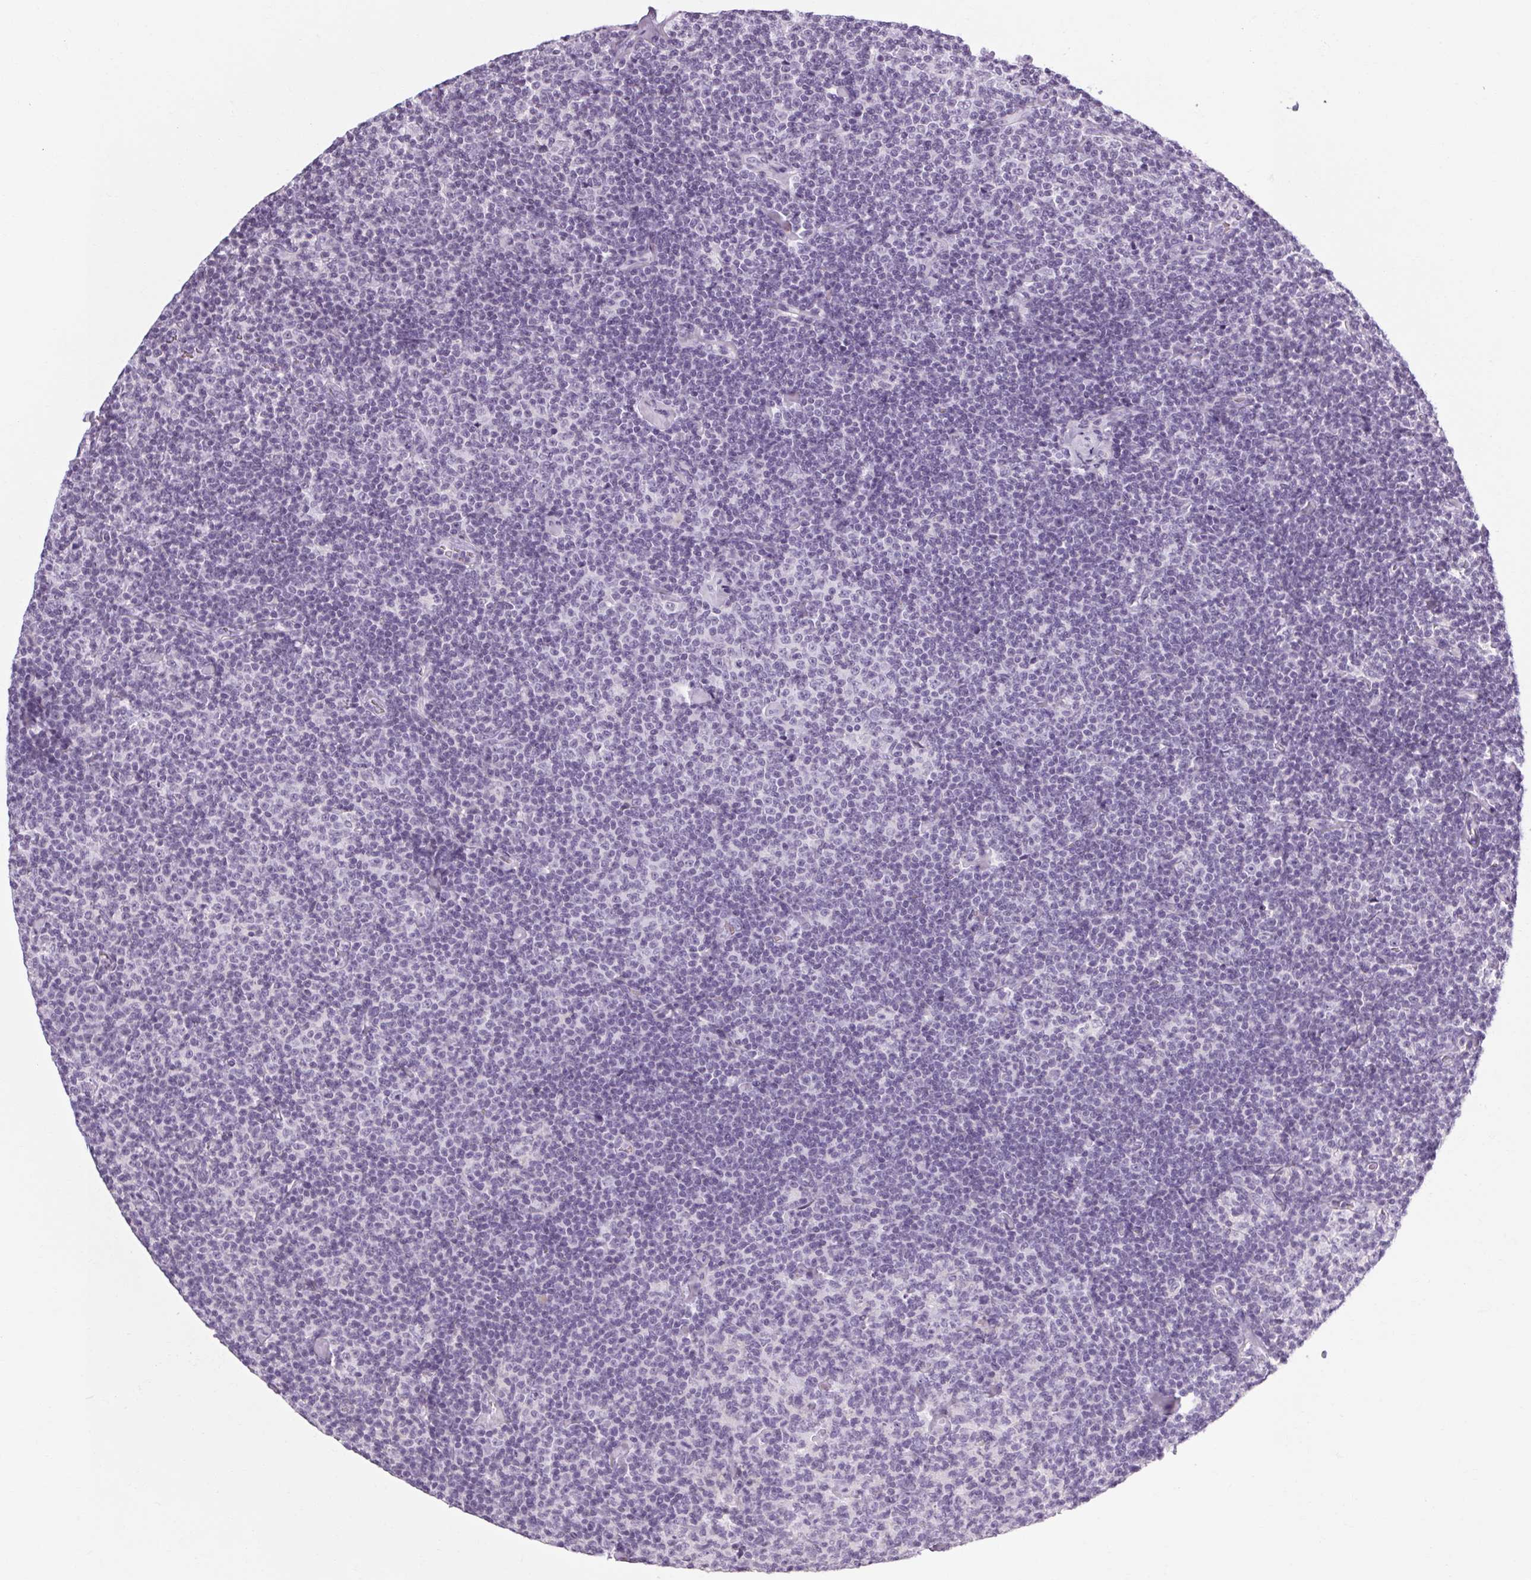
{"staining": {"intensity": "negative", "quantity": "none", "location": "none"}, "tissue": "lymphoma", "cell_type": "Tumor cells", "image_type": "cancer", "snomed": [{"axis": "morphology", "description": "Malignant lymphoma, non-Hodgkin's type, Low grade"}, {"axis": "topography", "description": "Lymph node"}], "caption": "IHC image of human malignant lymphoma, non-Hodgkin's type (low-grade) stained for a protein (brown), which displays no expression in tumor cells.", "gene": "POMC", "patient": {"sex": "male", "age": 81}}